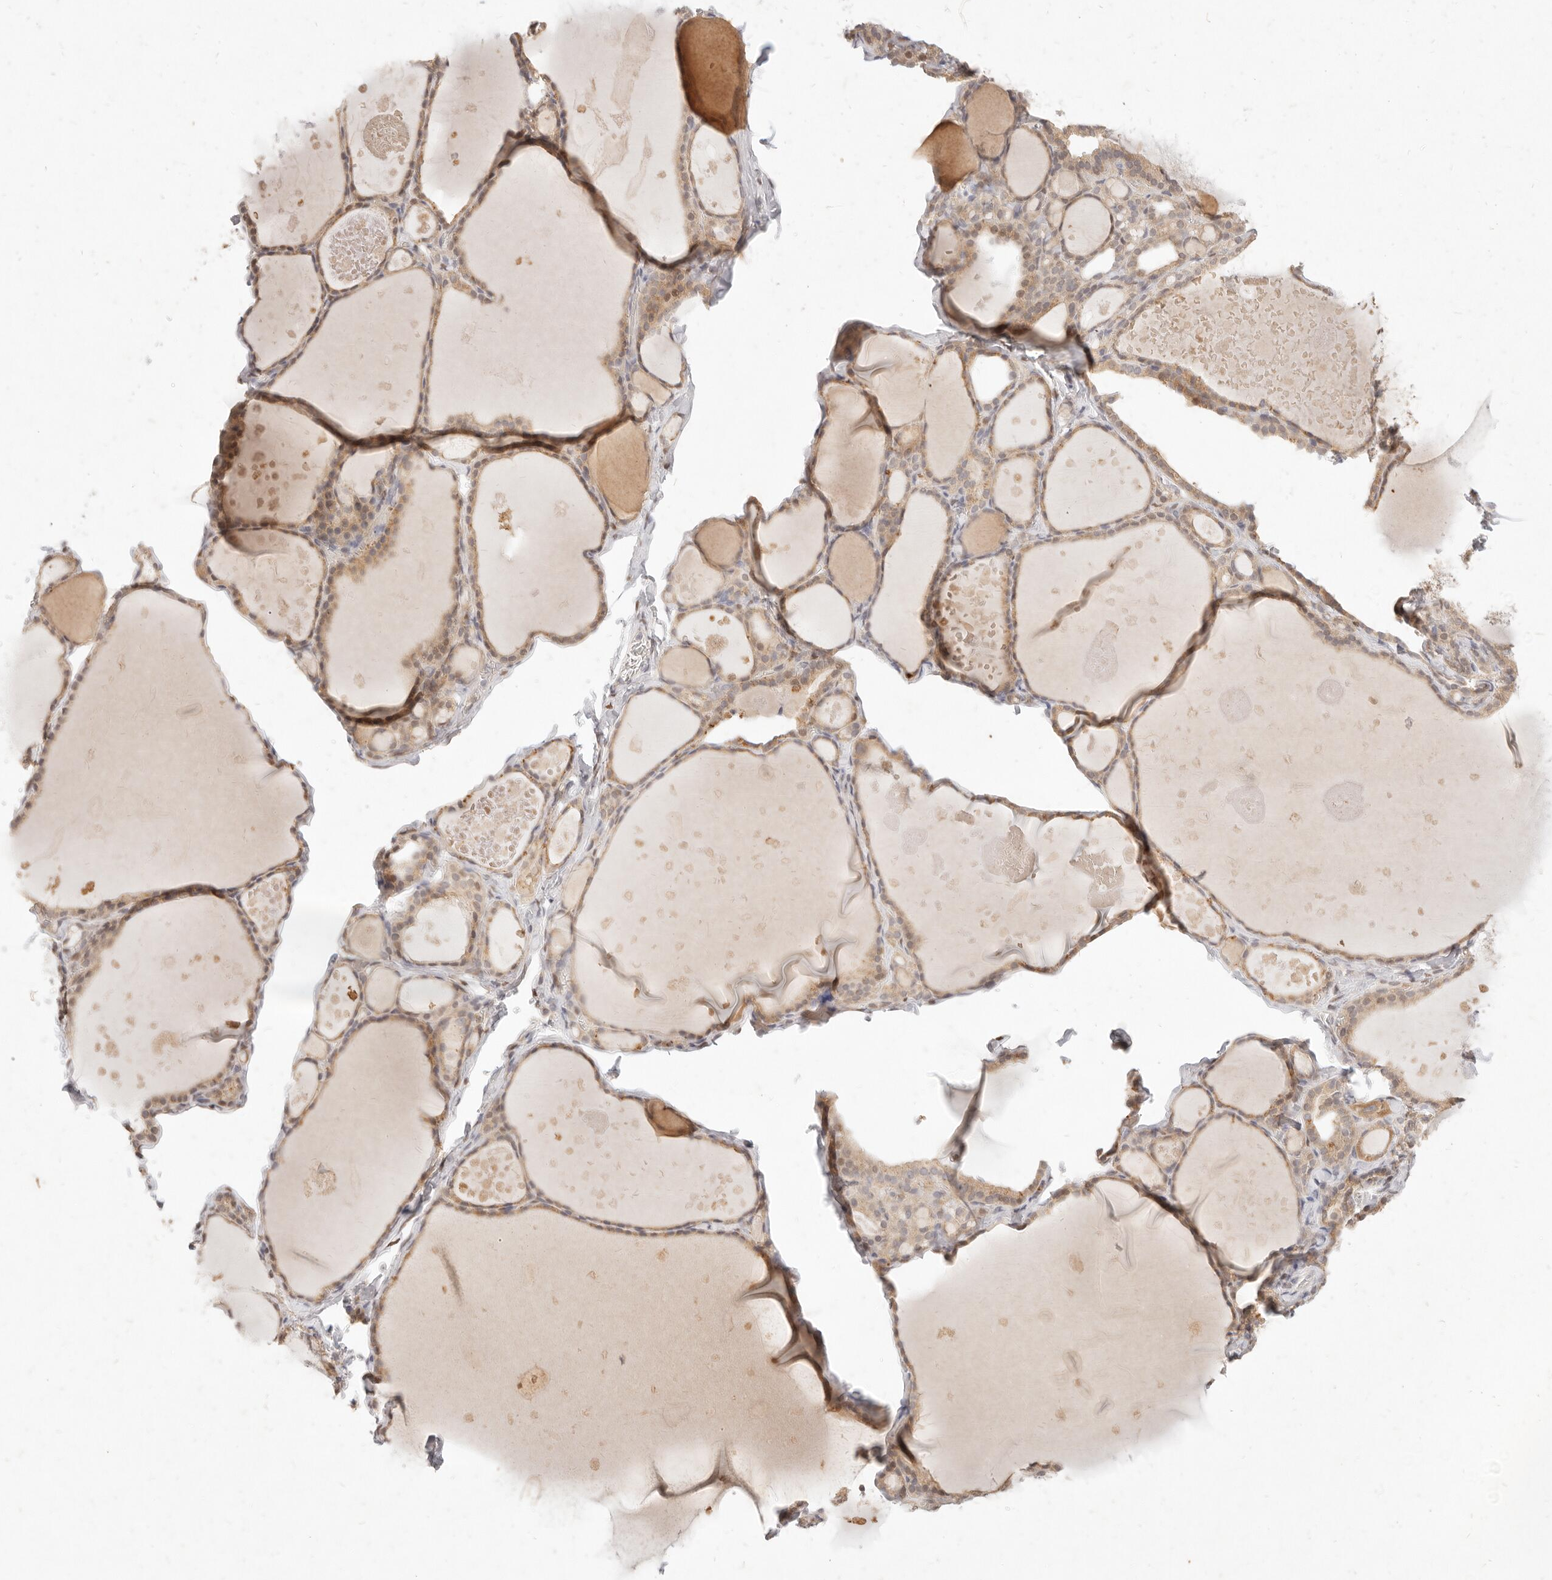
{"staining": {"intensity": "moderate", "quantity": ">75%", "location": "cytoplasmic/membranous"}, "tissue": "thyroid gland", "cell_type": "Glandular cells", "image_type": "normal", "snomed": [{"axis": "morphology", "description": "Normal tissue, NOS"}, {"axis": "topography", "description": "Thyroid gland"}], "caption": "Glandular cells reveal medium levels of moderate cytoplasmic/membranous expression in about >75% of cells in benign human thyroid gland.", "gene": "ASCL3", "patient": {"sex": "male", "age": 56}}